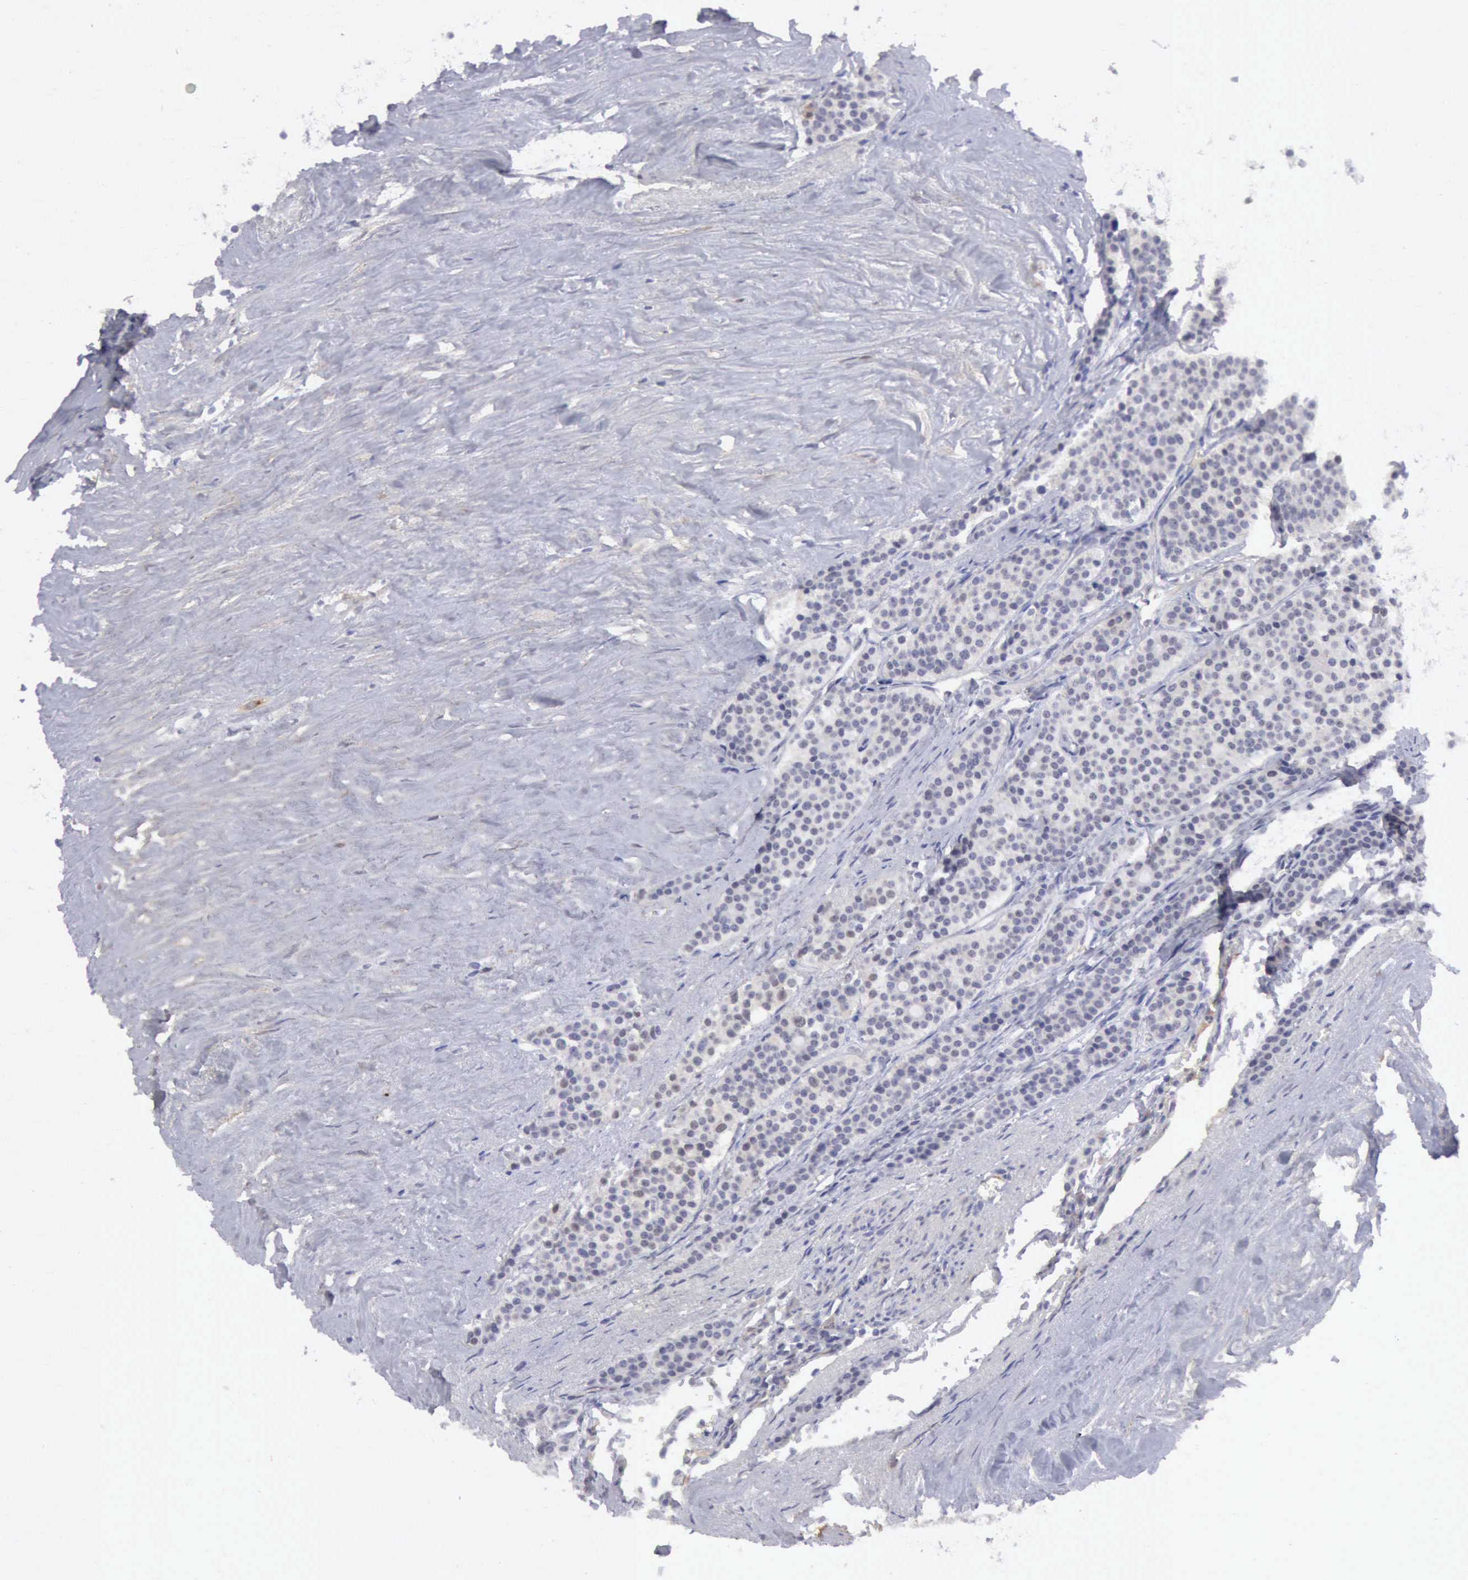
{"staining": {"intensity": "negative", "quantity": "none", "location": "none"}, "tissue": "carcinoid", "cell_type": "Tumor cells", "image_type": "cancer", "snomed": [{"axis": "morphology", "description": "Carcinoid, malignant, NOS"}, {"axis": "topography", "description": "Small intestine"}], "caption": "There is no significant staining in tumor cells of malignant carcinoid.", "gene": "TFRC", "patient": {"sex": "male", "age": 63}}